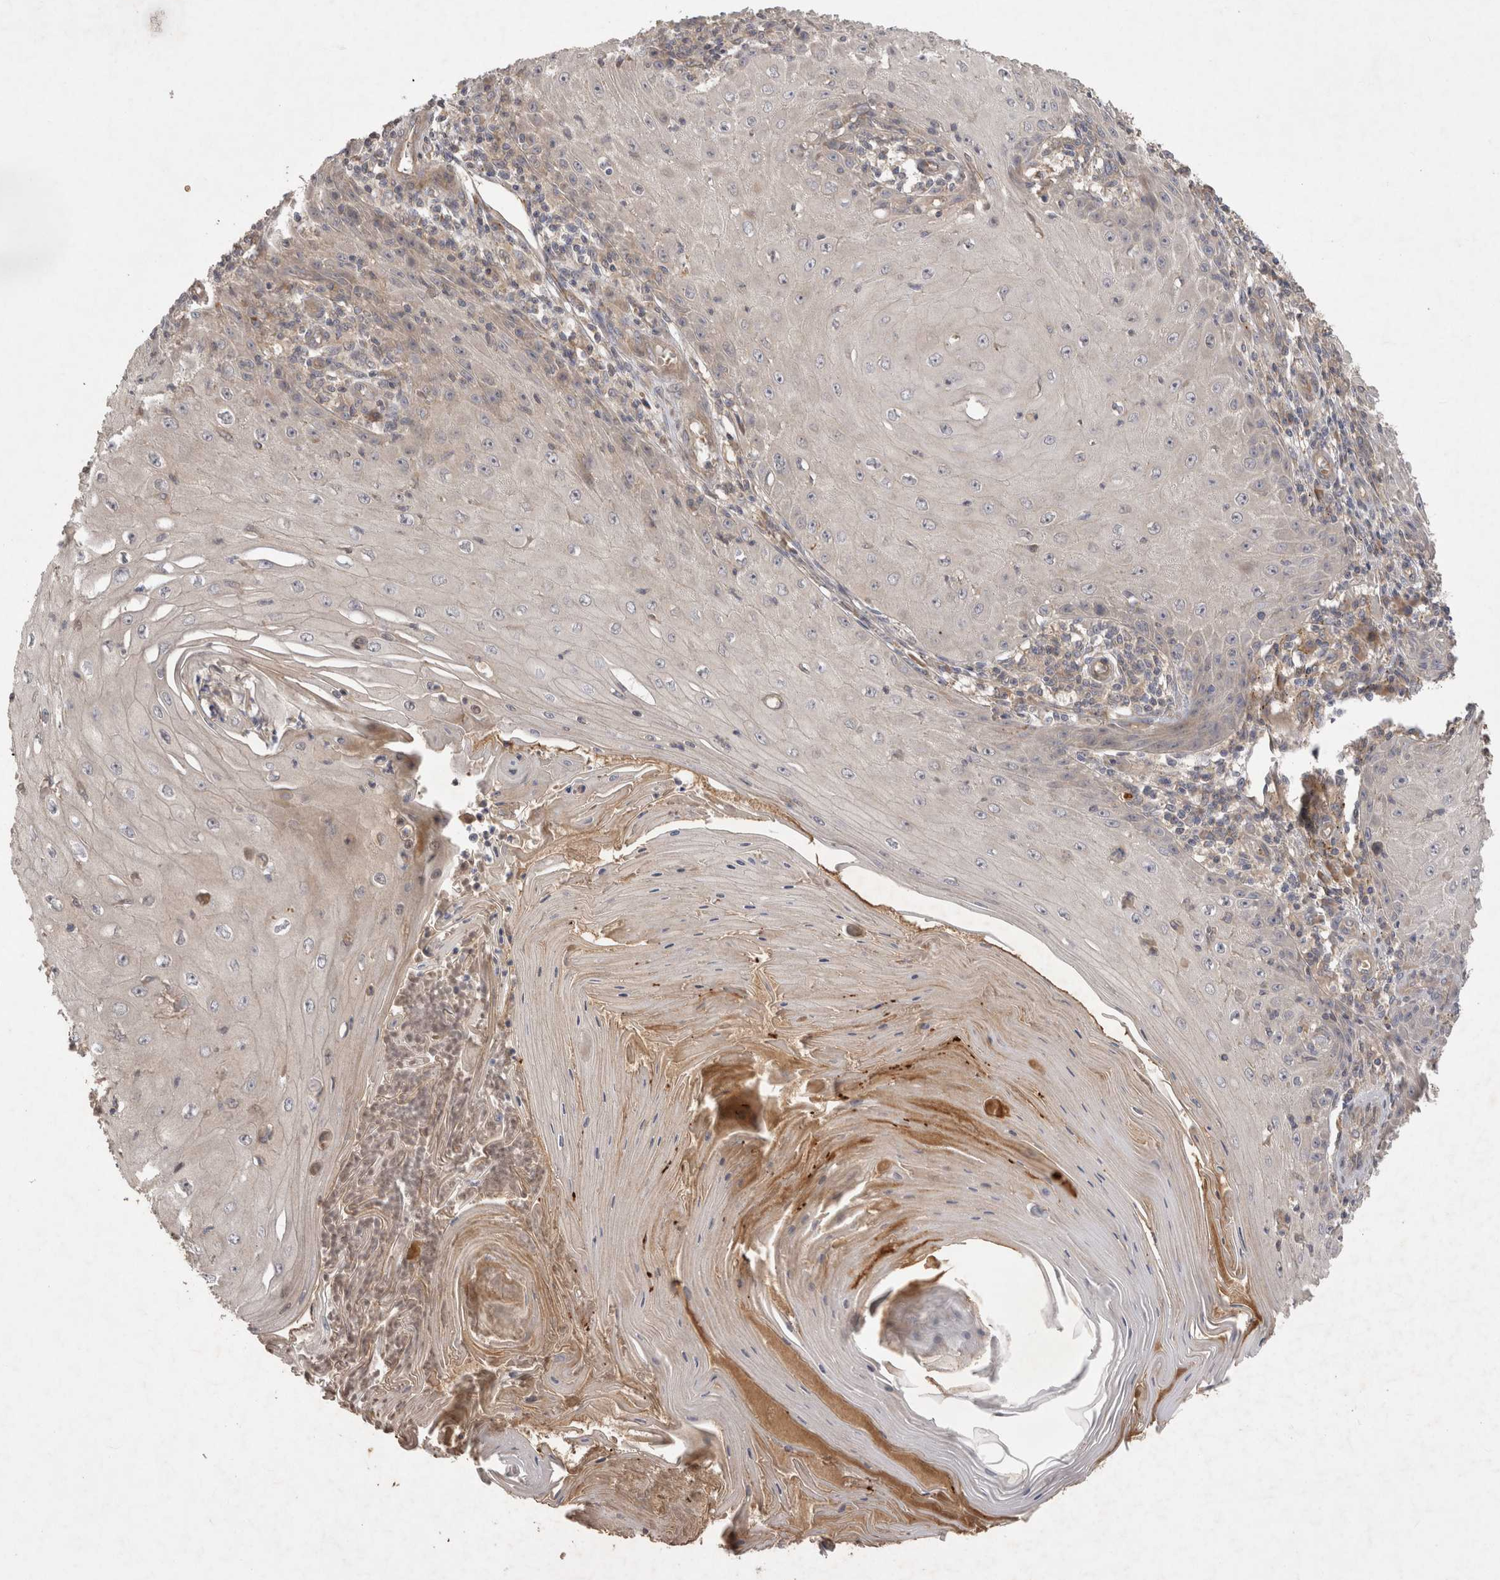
{"staining": {"intensity": "weak", "quantity": "<25%", "location": "cytoplasmic/membranous"}, "tissue": "skin cancer", "cell_type": "Tumor cells", "image_type": "cancer", "snomed": [{"axis": "morphology", "description": "Squamous cell carcinoma, NOS"}, {"axis": "topography", "description": "Skin"}], "caption": "This is an IHC micrograph of skin cancer (squamous cell carcinoma). There is no expression in tumor cells.", "gene": "PPP1R42", "patient": {"sex": "female", "age": 73}}